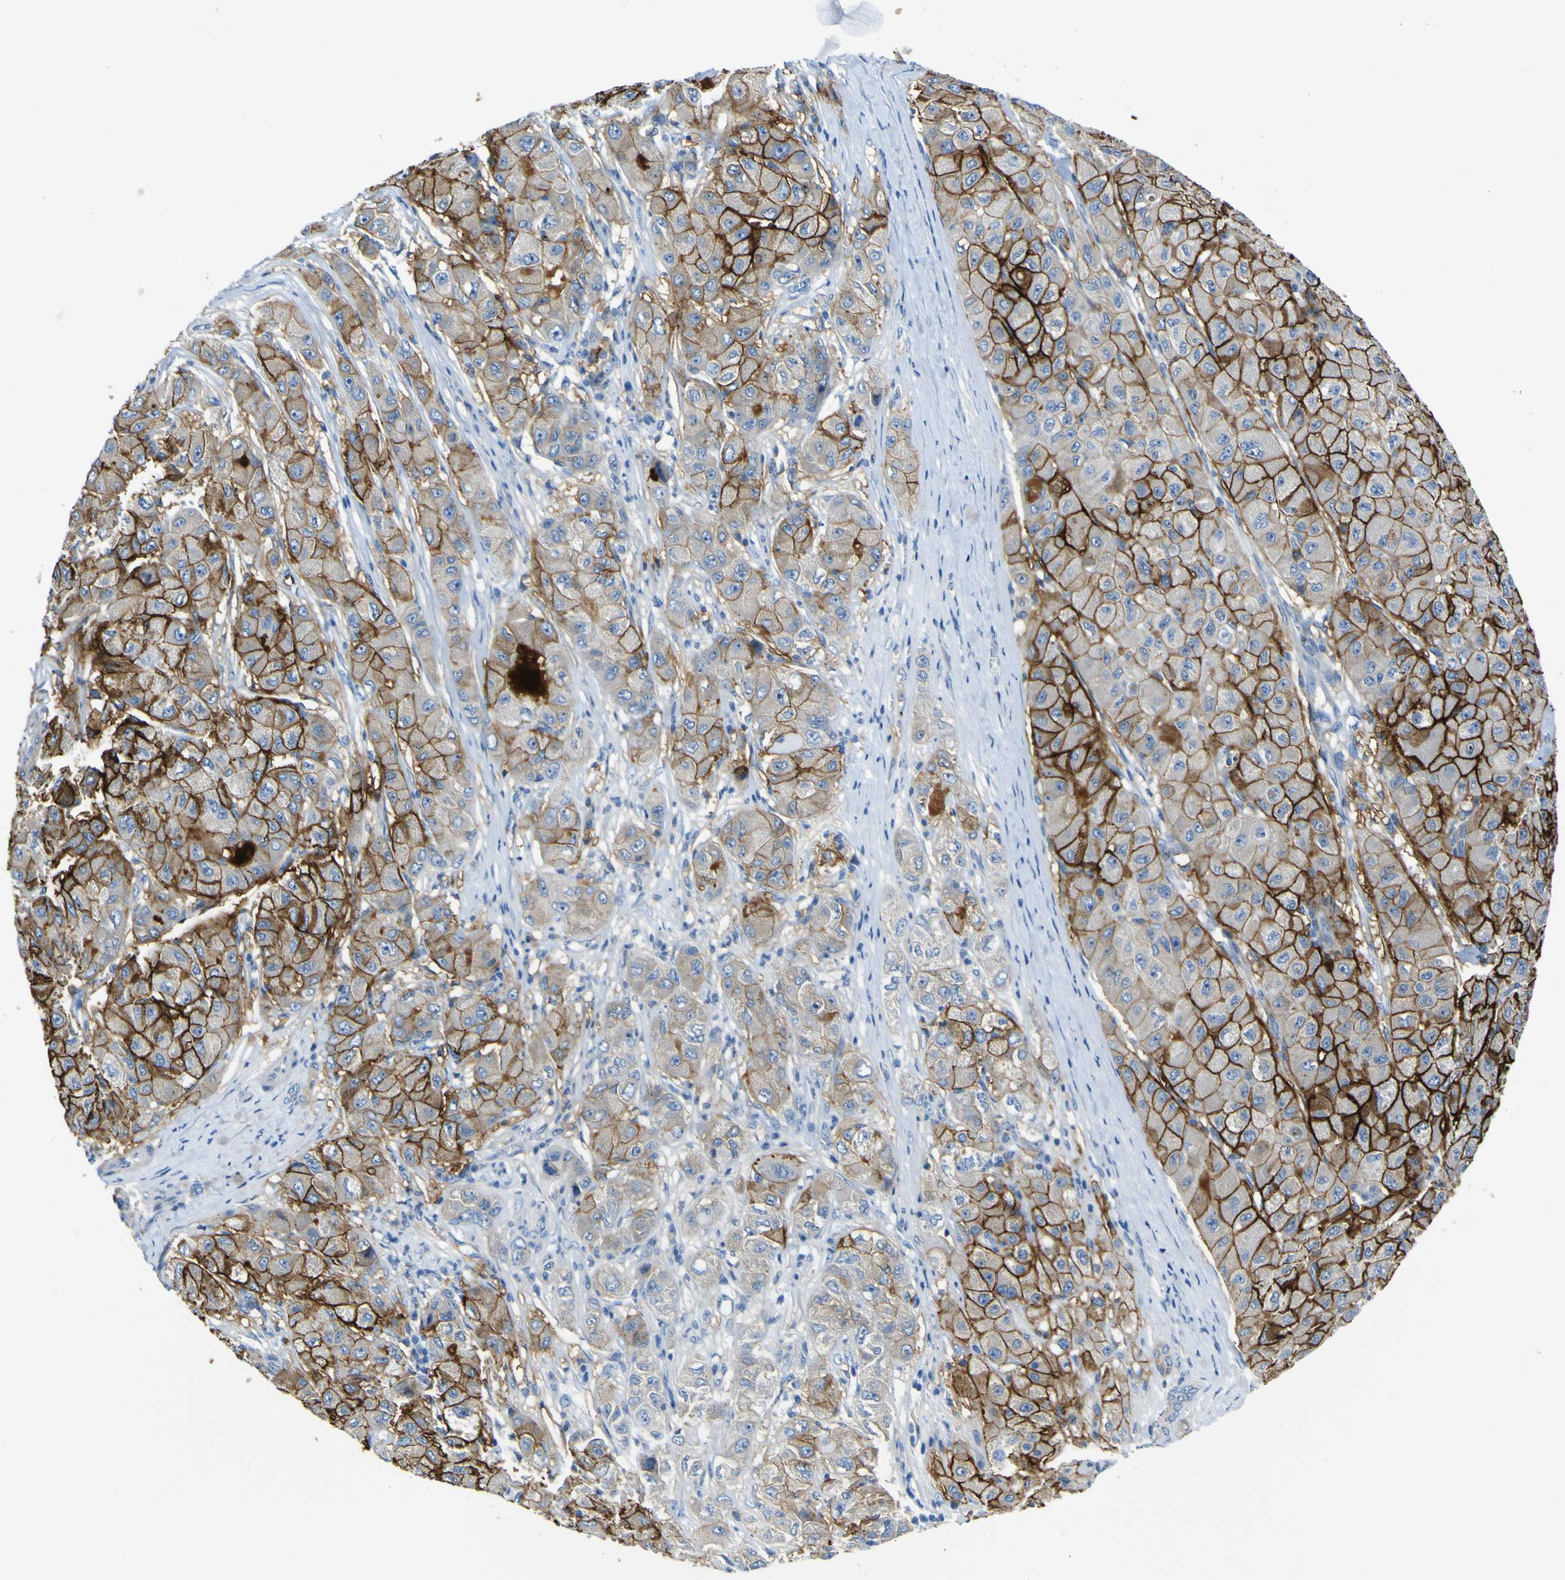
{"staining": {"intensity": "strong", "quantity": ">75%", "location": "cytoplasmic/membranous"}, "tissue": "liver cancer", "cell_type": "Tumor cells", "image_type": "cancer", "snomed": [{"axis": "morphology", "description": "Carcinoma, Hepatocellular, NOS"}, {"axis": "topography", "description": "Liver"}], "caption": "A micrograph showing strong cytoplasmic/membranous expression in approximately >75% of tumor cells in hepatocellular carcinoma (liver), as visualized by brown immunohistochemical staining.", "gene": "ADGRA2", "patient": {"sex": "male", "age": 80}}